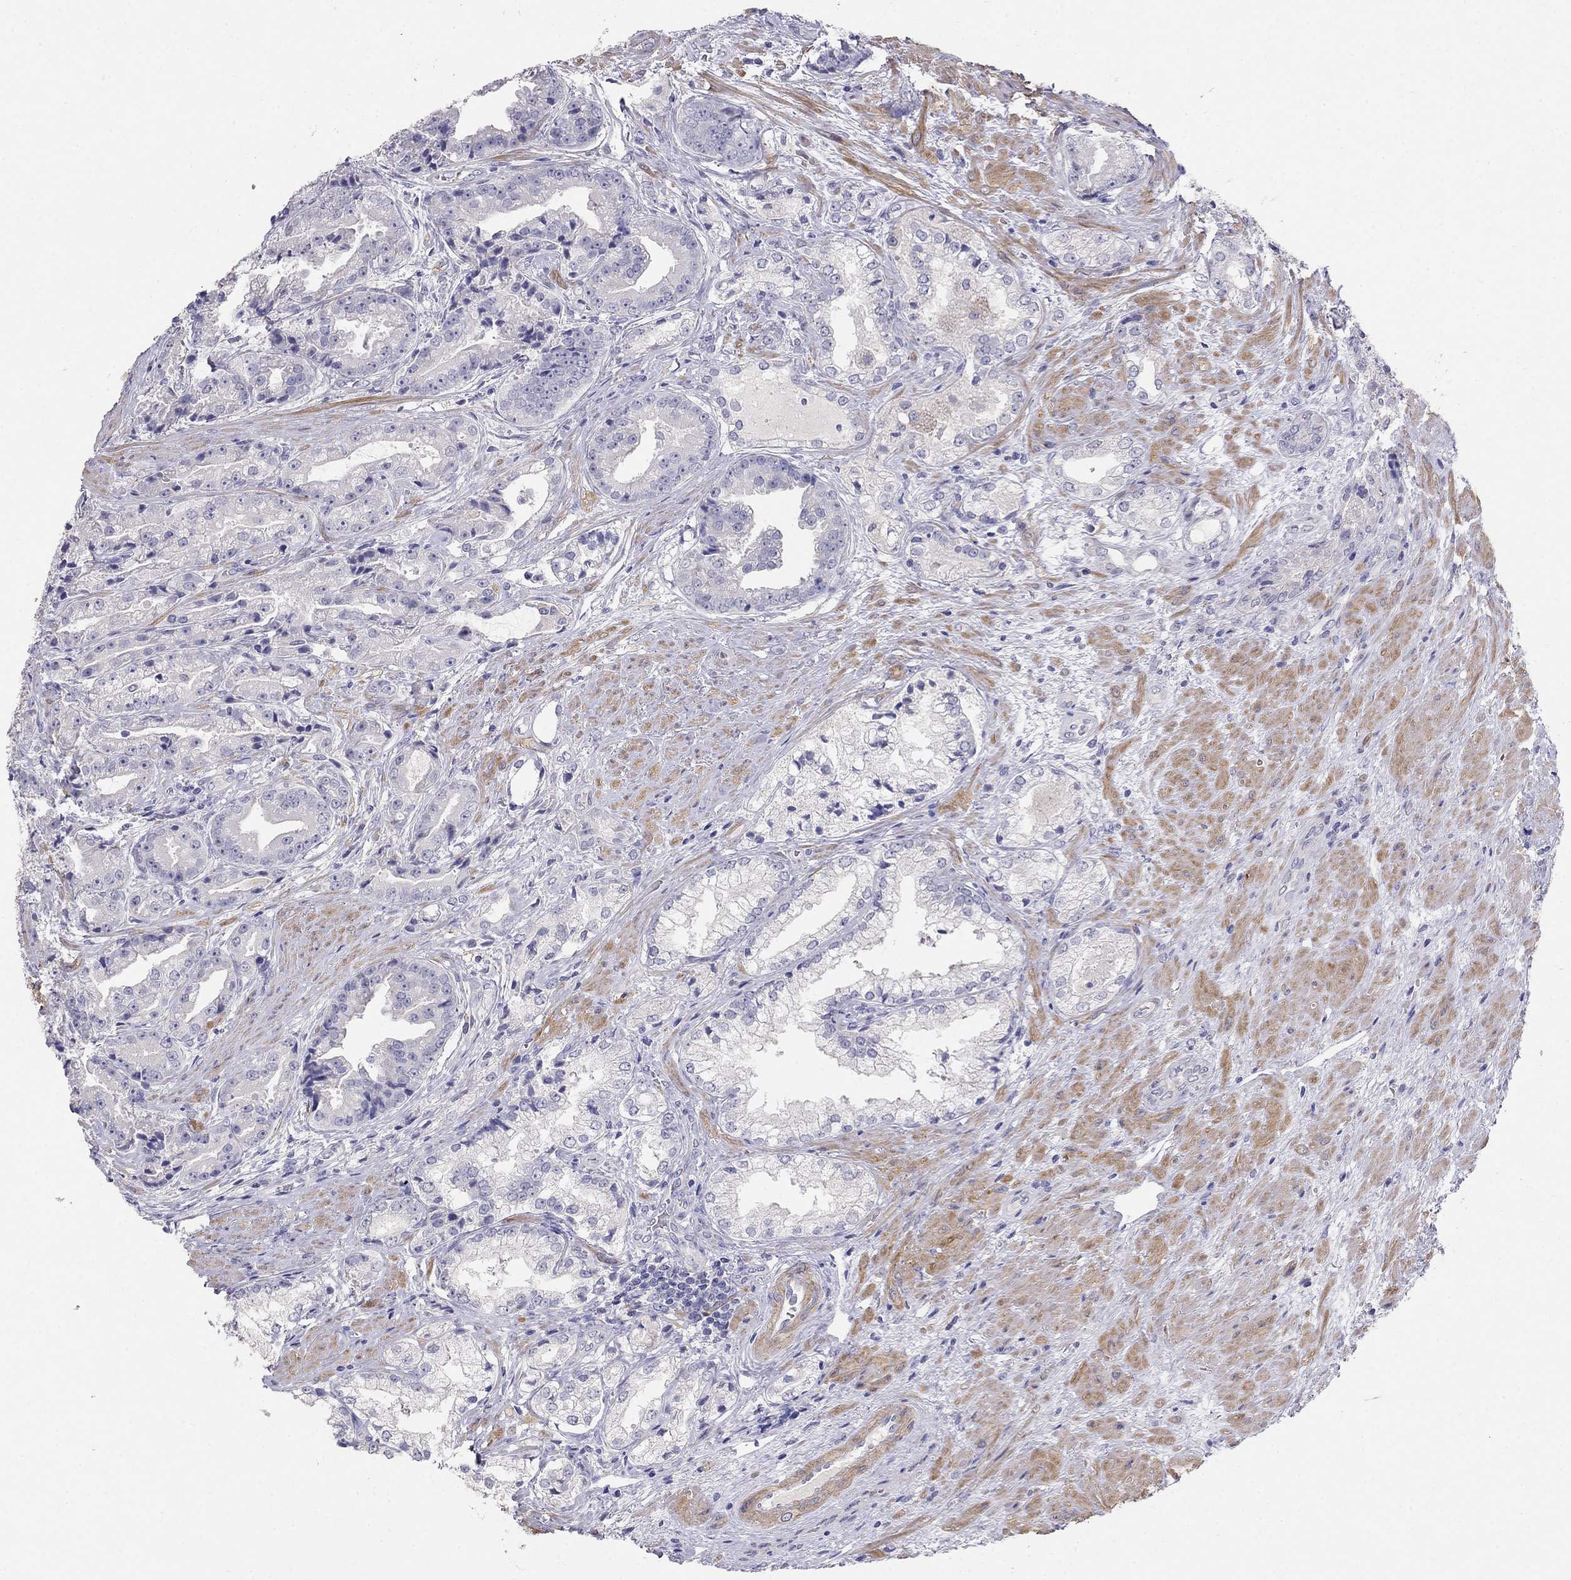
{"staining": {"intensity": "negative", "quantity": "none", "location": "none"}, "tissue": "prostate cancer", "cell_type": "Tumor cells", "image_type": "cancer", "snomed": [{"axis": "morphology", "description": "Adenocarcinoma, NOS"}, {"axis": "morphology", "description": "Adenocarcinoma, High grade"}, {"axis": "topography", "description": "Prostate"}], "caption": "There is no significant staining in tumor cells of prostate cancer. (Stains: DAB immunohistochemistry (IHC) with hematoxylin counter stain, Microscopy: brightfield microscopy at high magnification).", "gene": "LY6H", "patient": {"sex": "male", "age": 64}}